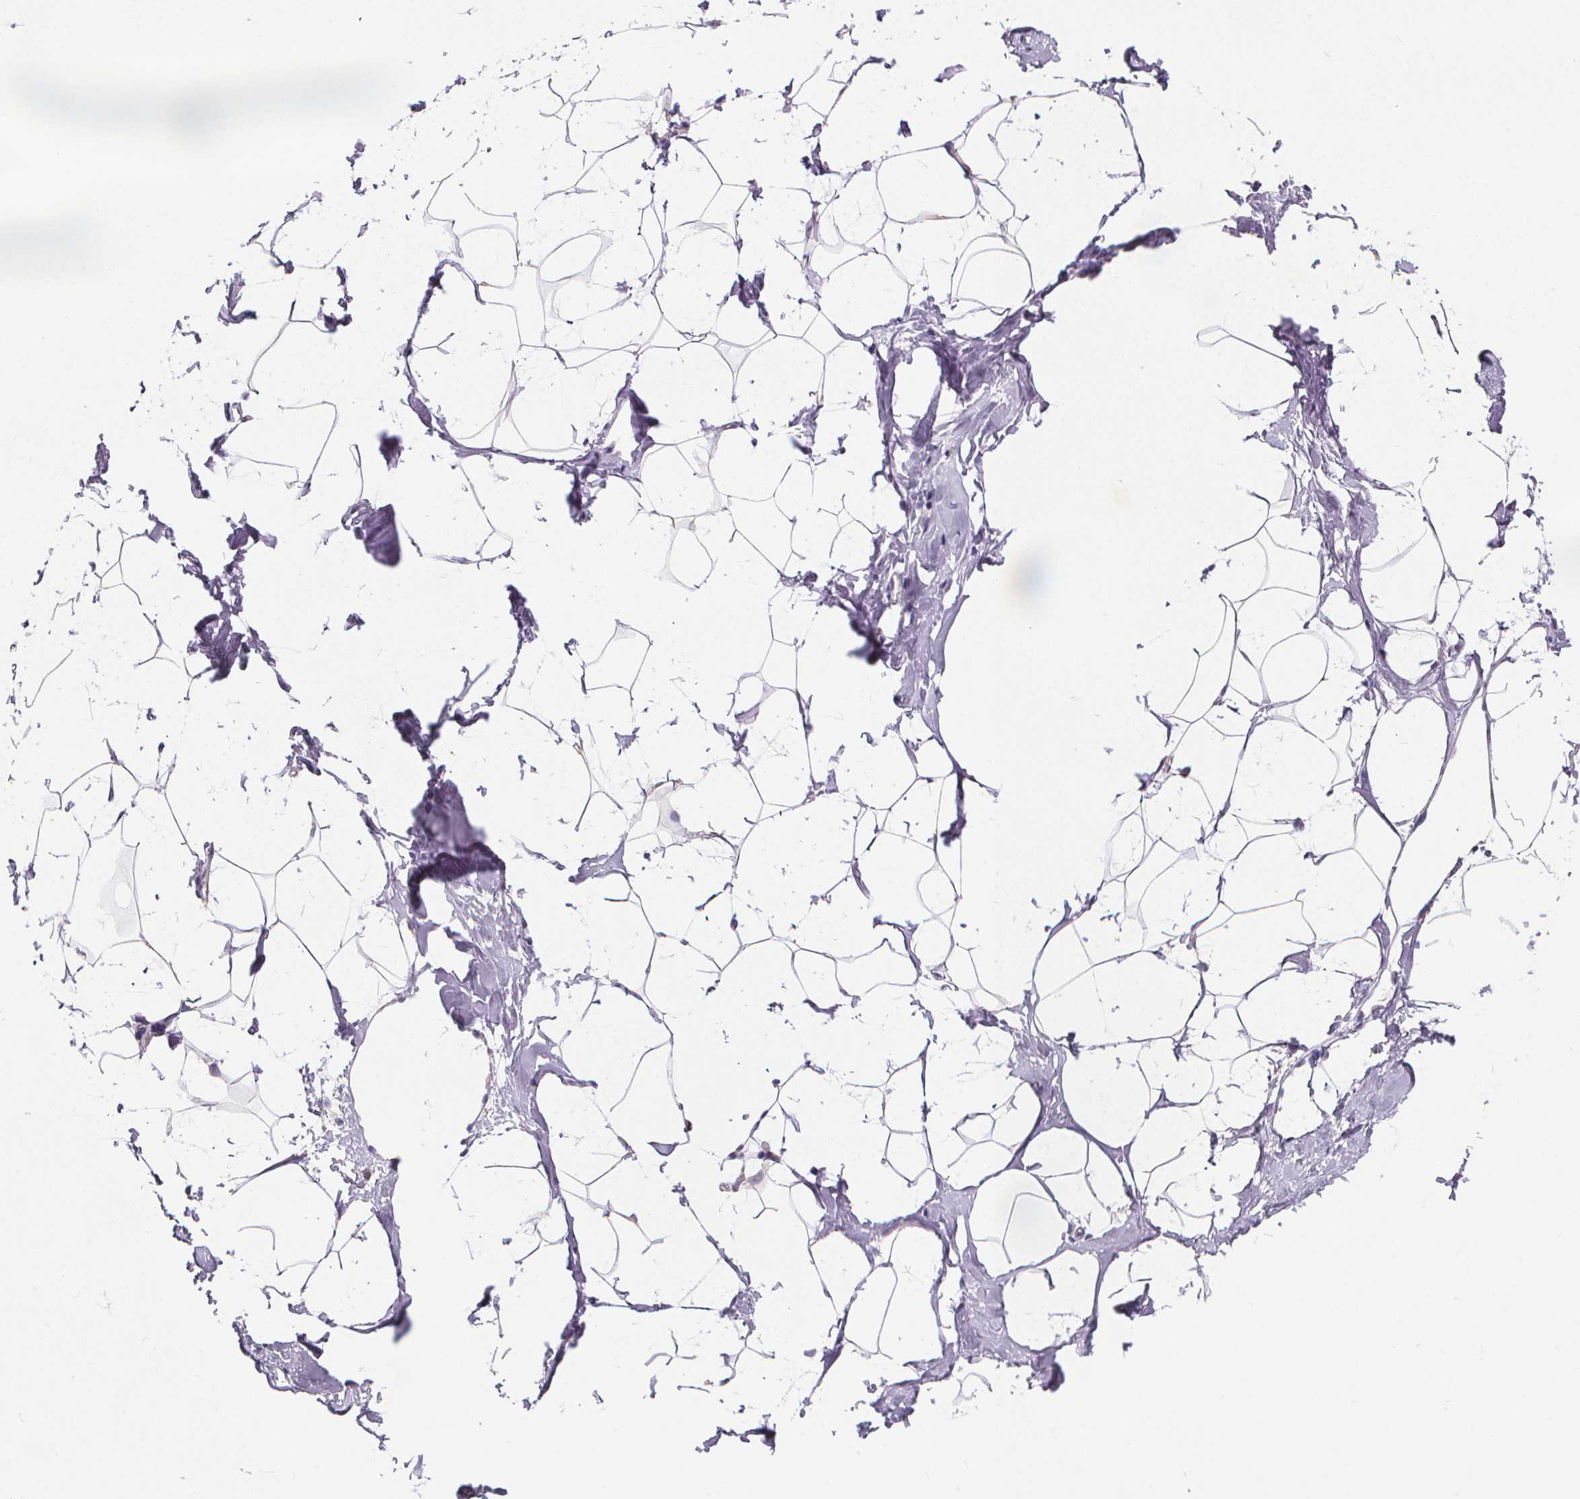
{"staining": {"intensity": "negative", "quantity": "none", "location": "none"}, "tissue": "breast", "cell_type": "Adipocytes", "image_type": "normal", "snomed": [{"axis": "morphology", "description": "Normal tissue, NOS"}, {"axis": "topography", "description": "Breast"}], "caption": "Protein analysis of normal breast demonstrates no significant expression in adipocytes. Nuclei are stained in blue.", "gene": "ATP6V1D", "patient": {"sex": "female", "age": 32}}